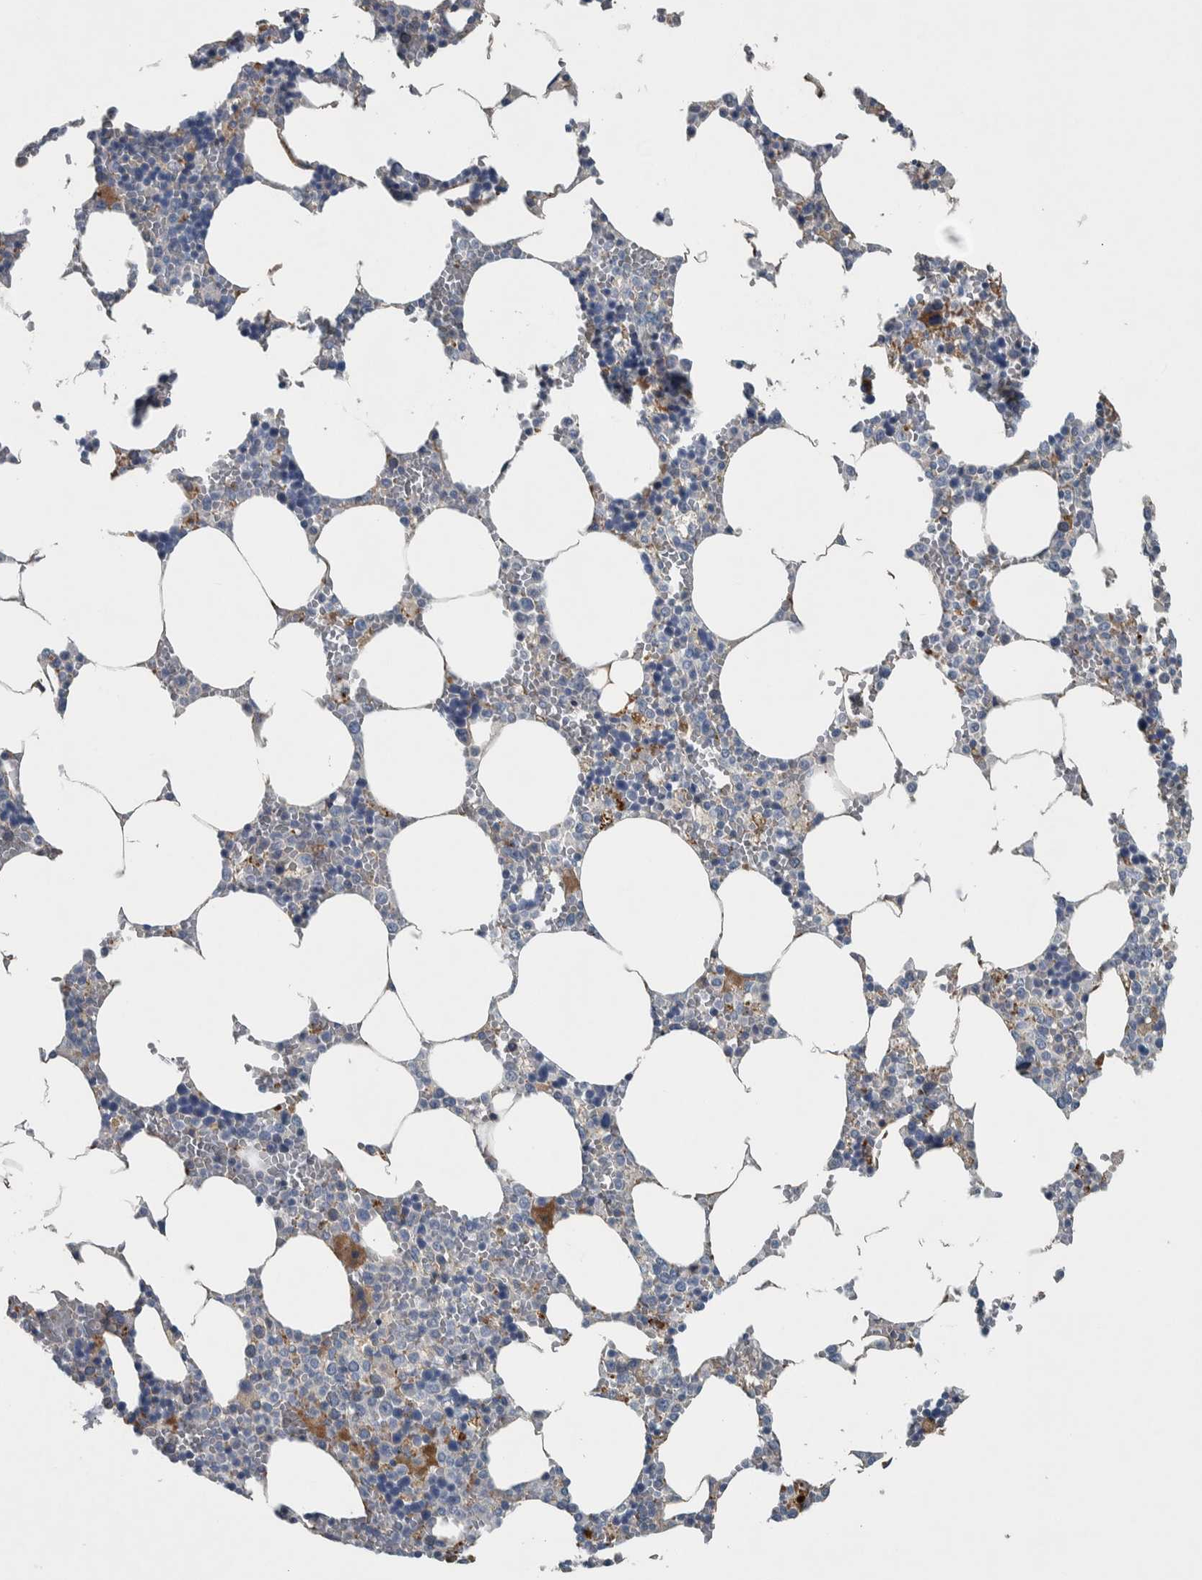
{"staining": {"intensity": "moderate", "quantity": "<25%", "location": "cytoplasmic/membranous"}, "tissue": "bone marrow", "cell_type": "Hematopoietic cells", "image_type": "normal", "snomed": [{"axis": "morphology", "description": "Normal tissue, NOS"}, {"axis": "topography", "description": "Bone marrow"}], "caption": "Immunohistochemical staining of normal bone marrow displays <25% levels of moderate cytoplasmic/membranous protein expression in about <25% of hematopoietic cells.", "gene": "SERPINC1", "patient": {"sex": "male", "age": 70}}